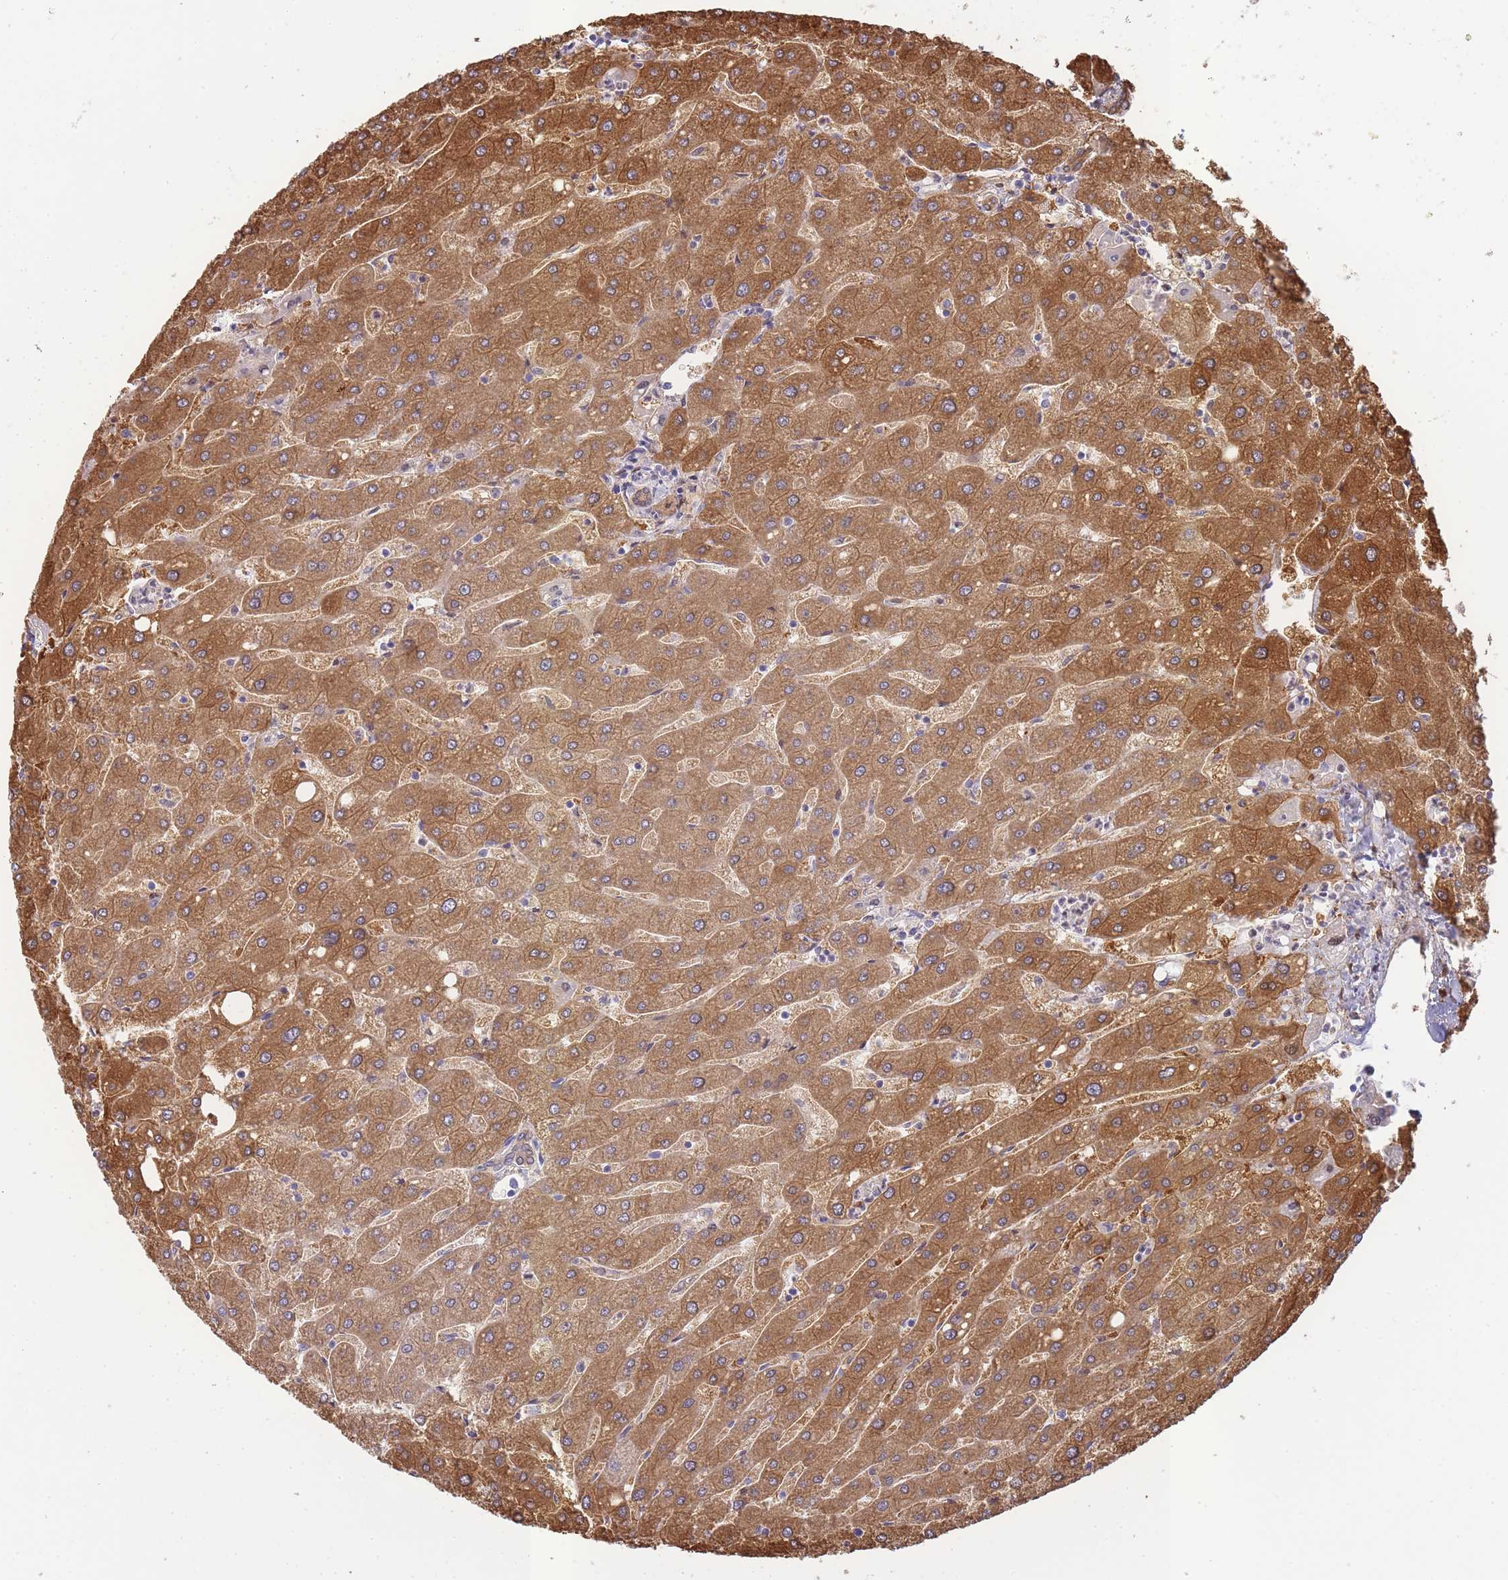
{"staining": {"intensity": "weak", "quantity": ">75%", "location": "cytoplasmic/membranous"}, "tissue": "liver", "cell_type": "Cholangiocytes", "image_type": "normal", "snomed": [{"axis": "morphology", "description": "Normal tissue, NOS"}, {"axis": "topography", "description": "Liver"}], "caption": "Protein staining by immunohistochemistry shows weak cytoplasmic/membranous positivity in approximately >75% of cholangiocytes in unremarkable liver.", "gene": "ECPAS", "patient": {"sex": "male", "age": 67}}